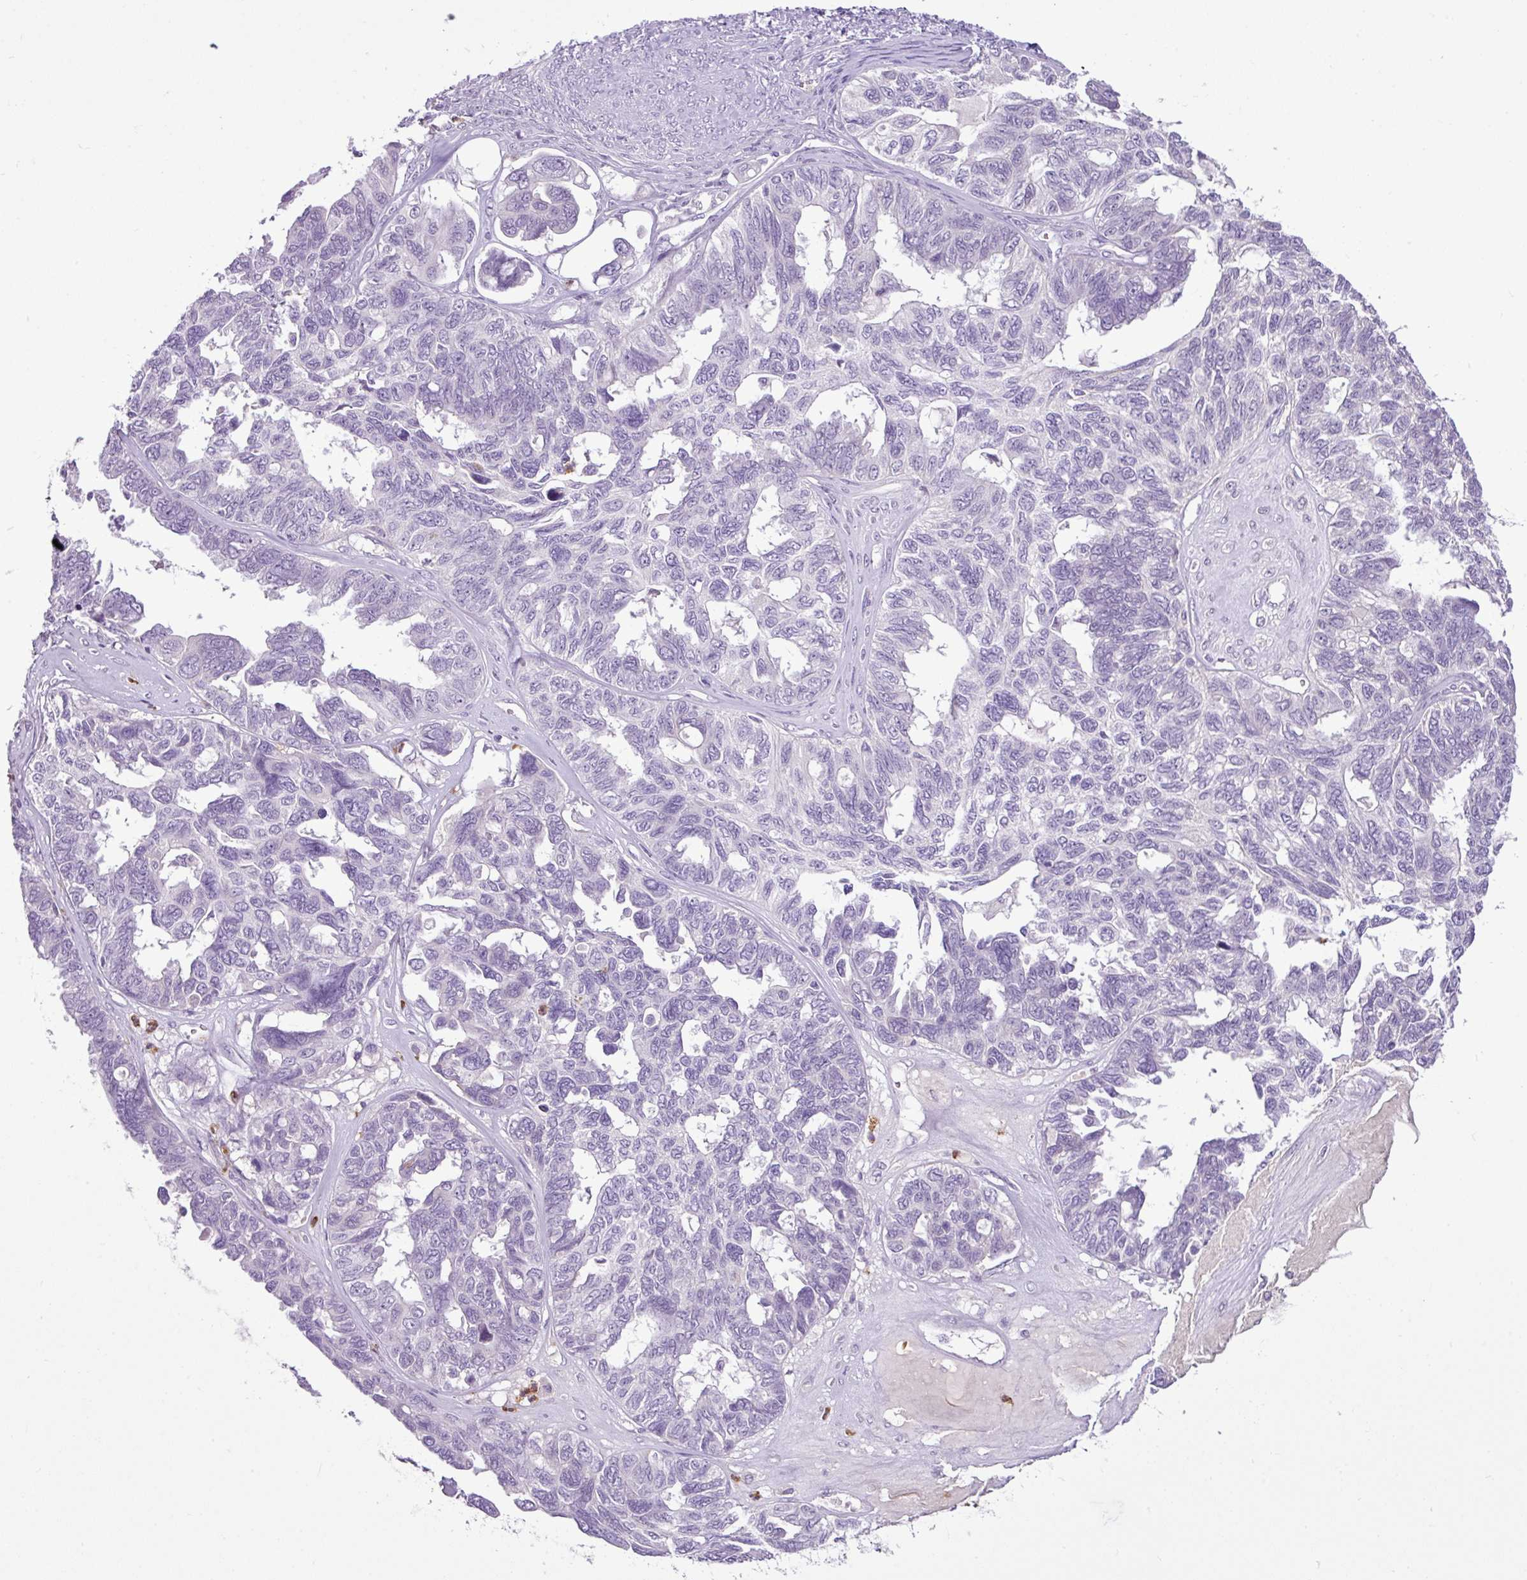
{"staining": {"intensity": "negative", "quantity": "none", "location": "none"}, "tissue": "ovarian cancer", "cell_type": "Tumor cells", "image_type": "cancer", "snomed": [{"axis": "morphology", "description": "Cystadenocarcinoma, serous, NOS"}, {"axis": "topography", "description": "Ovary"}], "caption": "Immunohistochemical staining of ovarian cancer exhibits no significant positivity in tumor cells.", "gene": "HTR3E", "patient": {"sex": "female", "age": 79}}